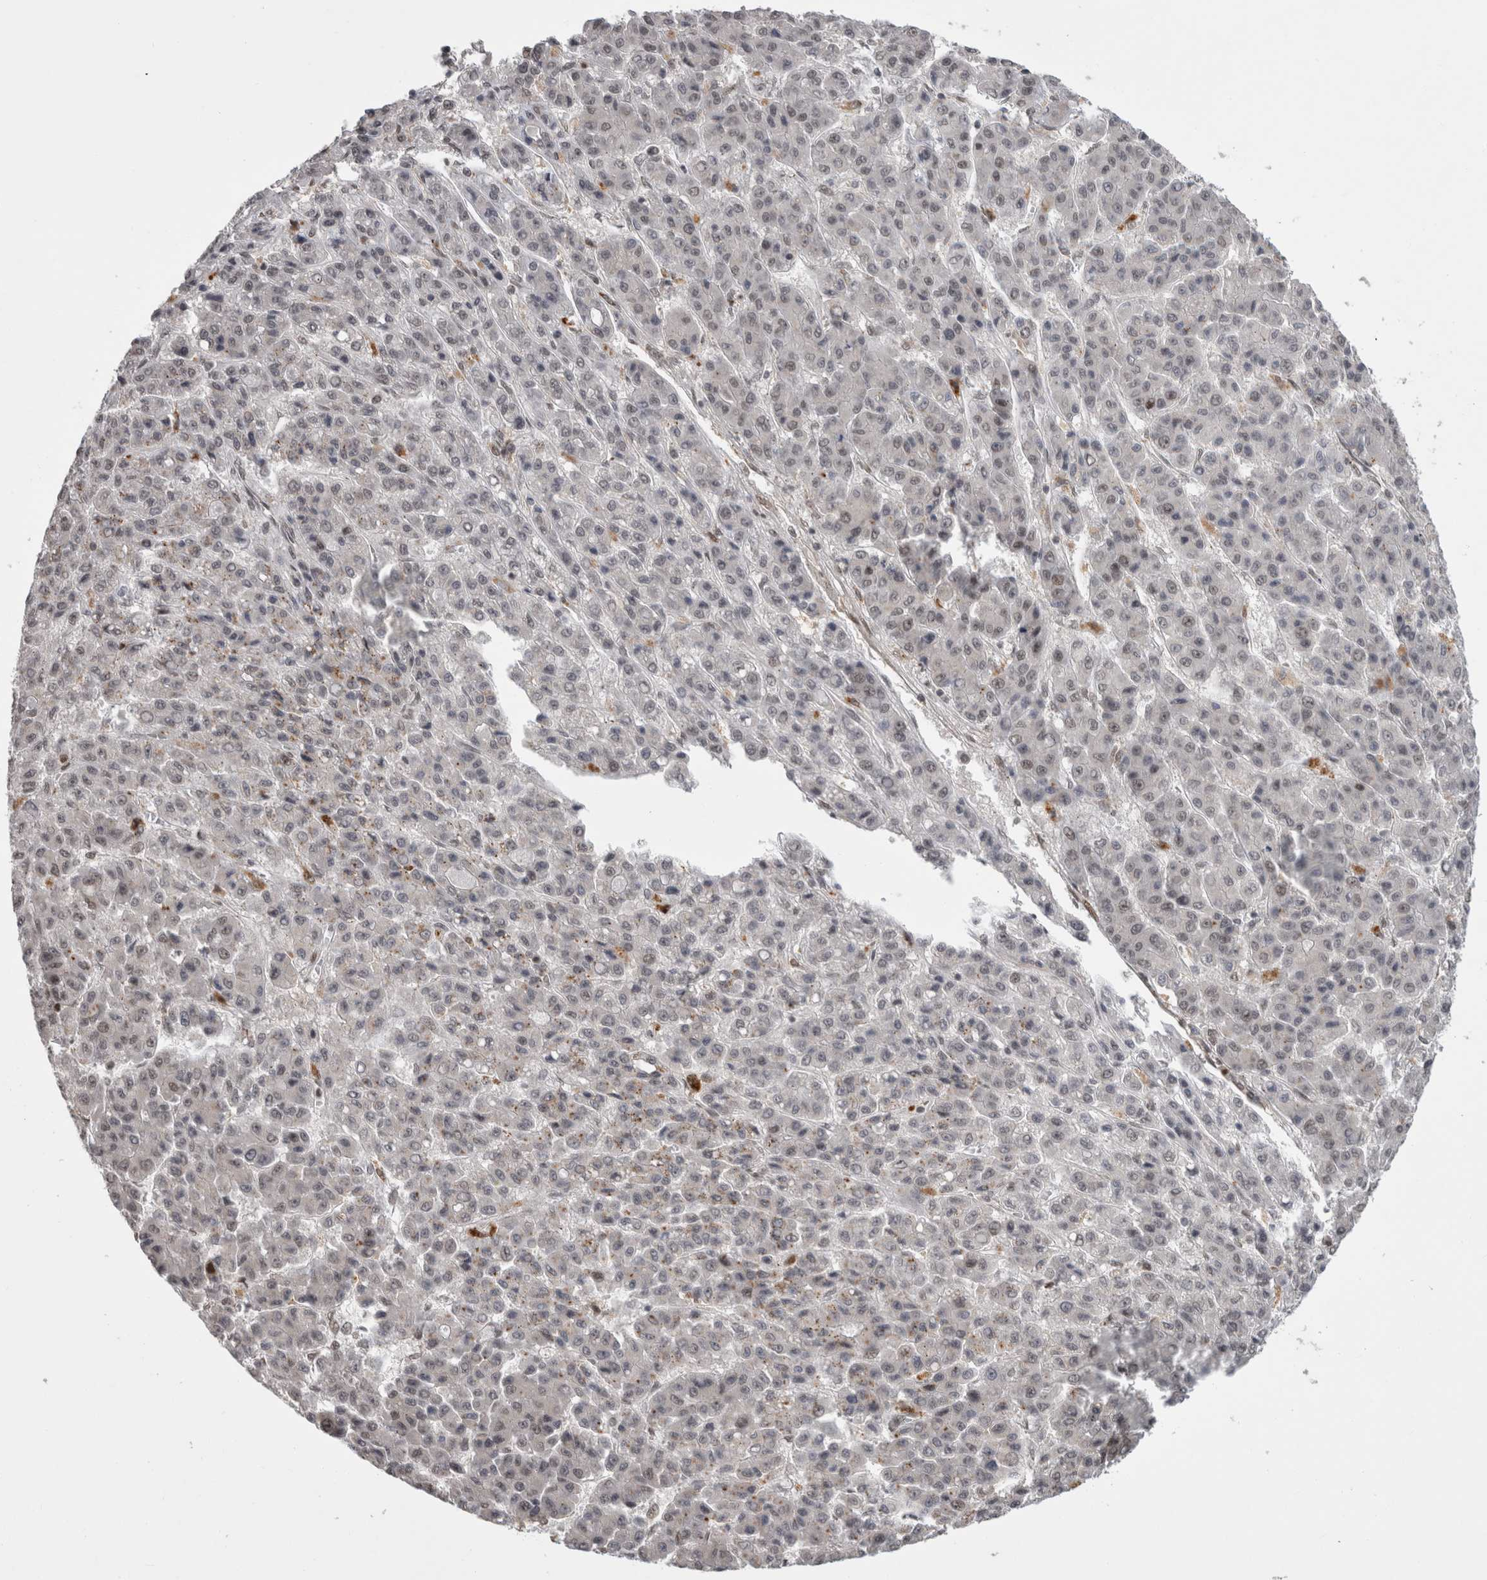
{"staining": {"intensity": "weak", "quantity": "25%-75%", "location": "nuclear"}, "tissue": "liver cancer", "cell_type": "Tumor cells", "image_type": "cancer", "snomed": [{"axis": "morphology", "description": "Carcinoma, Hepatocellular, NOS"}, {"axis": "topography", "description": "Liver"}], "caption": "Liver cancer (hepatocellular carcinoma) tissue demonstrates weak nuclear positivity in approximately 25%-75% of tumor cells, visualized by immunohistochemistry. The protein is stained brown, and the nuclei are stained in blue (DAB IHC with brightfield microscopy, high magnification).", "gene": "MTBP", "patient": {"sex": "male", "age": 70}}